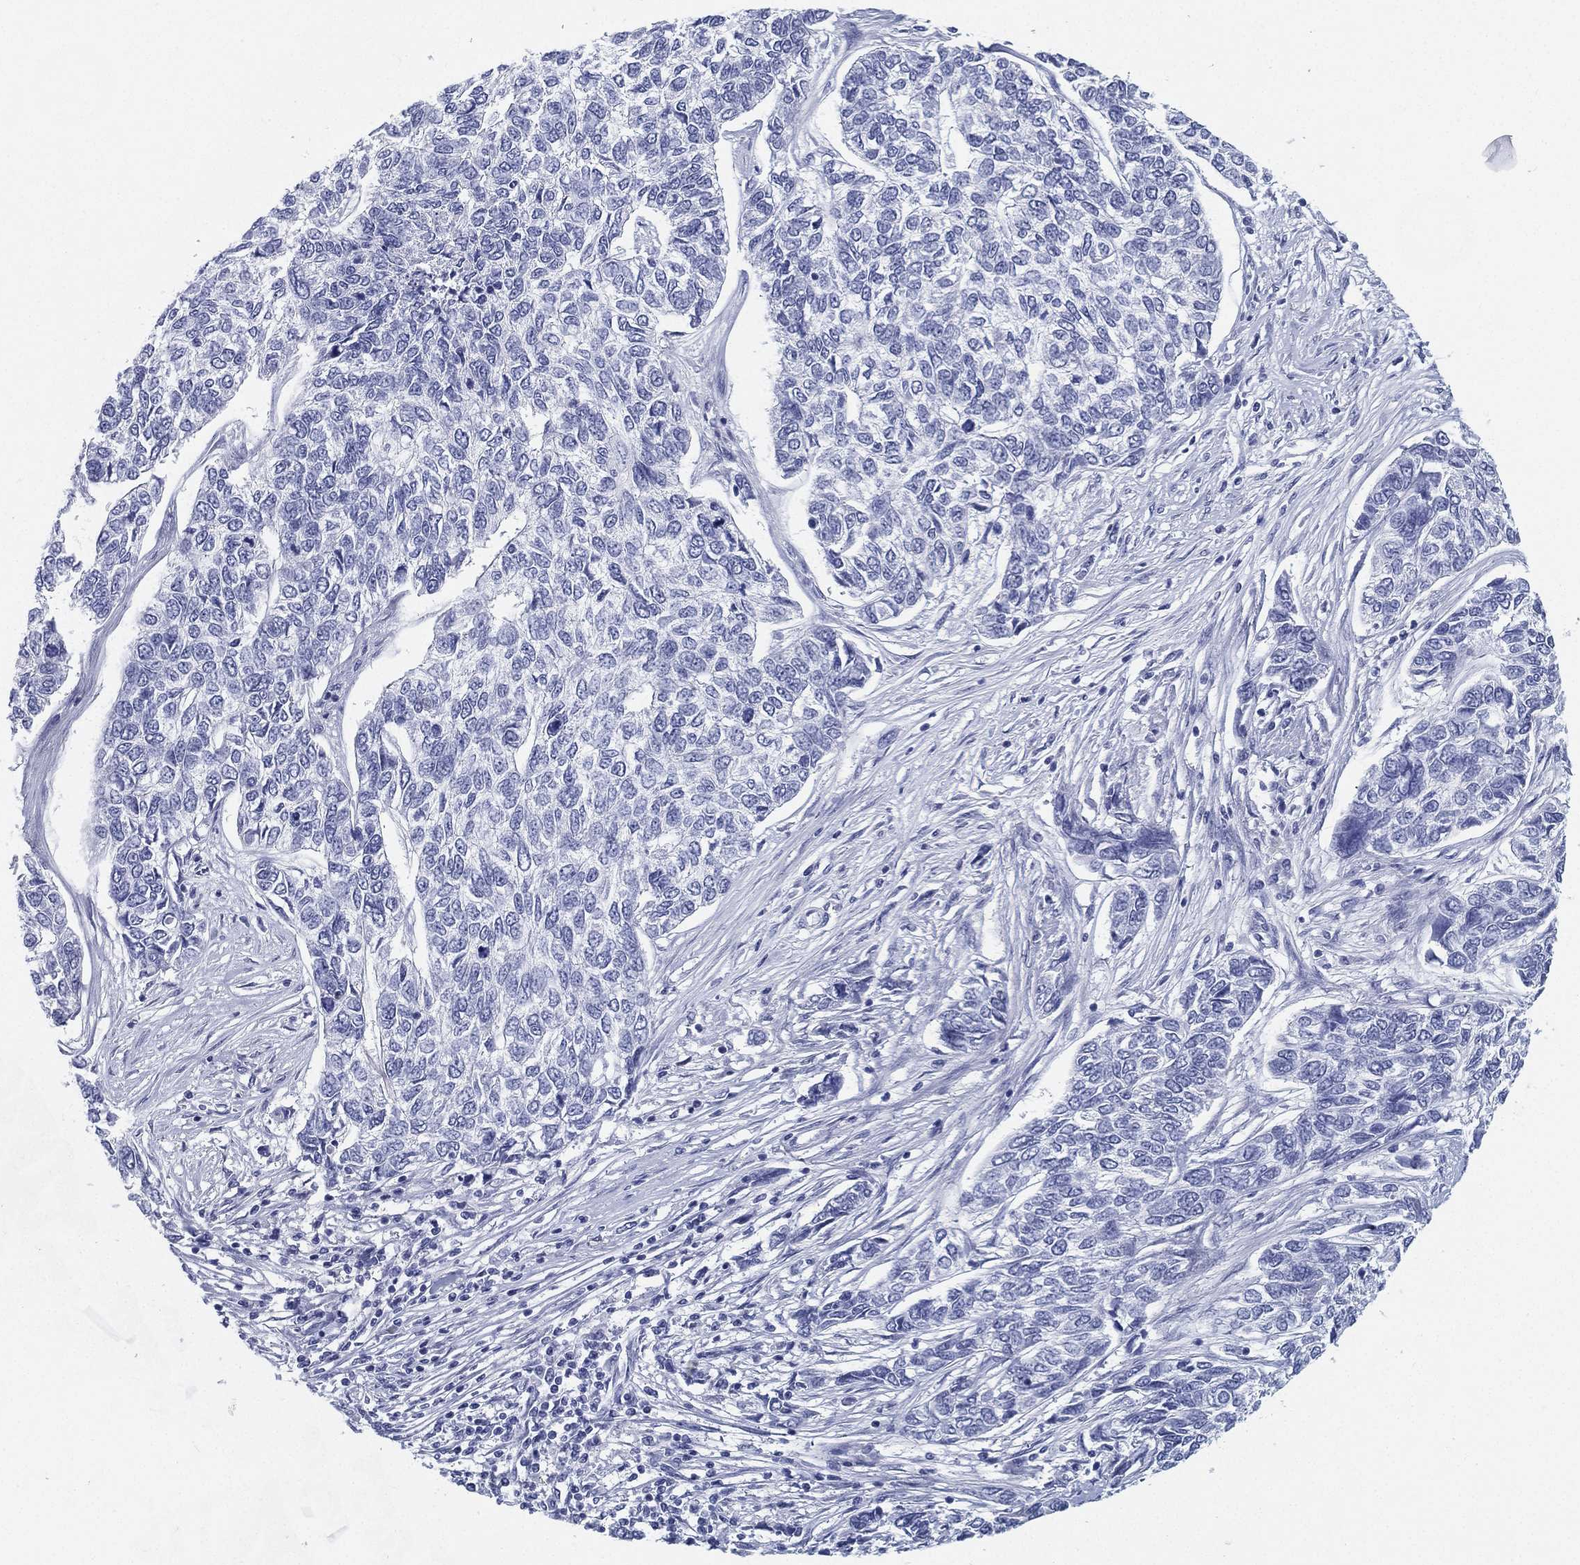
{"staining": {"intensity": "negative", "quantity": "none", "location": "none"}, "tissue": "skin cancer", "cell_type": "Tumor cells", "image_type": "cancer", "snomed": [{"axis": "morphology", "description": "Basal cell carcinoma"}, {"axis": "topography", "description": "Skin"}], "caption": "DAB immunohistochemical staining of human skin cancer (basal cell carcinoma) reveals no significant staining in tumor cells.", "gene": "ATP1B2", "patient": {"sex": "female", "age": 65}}